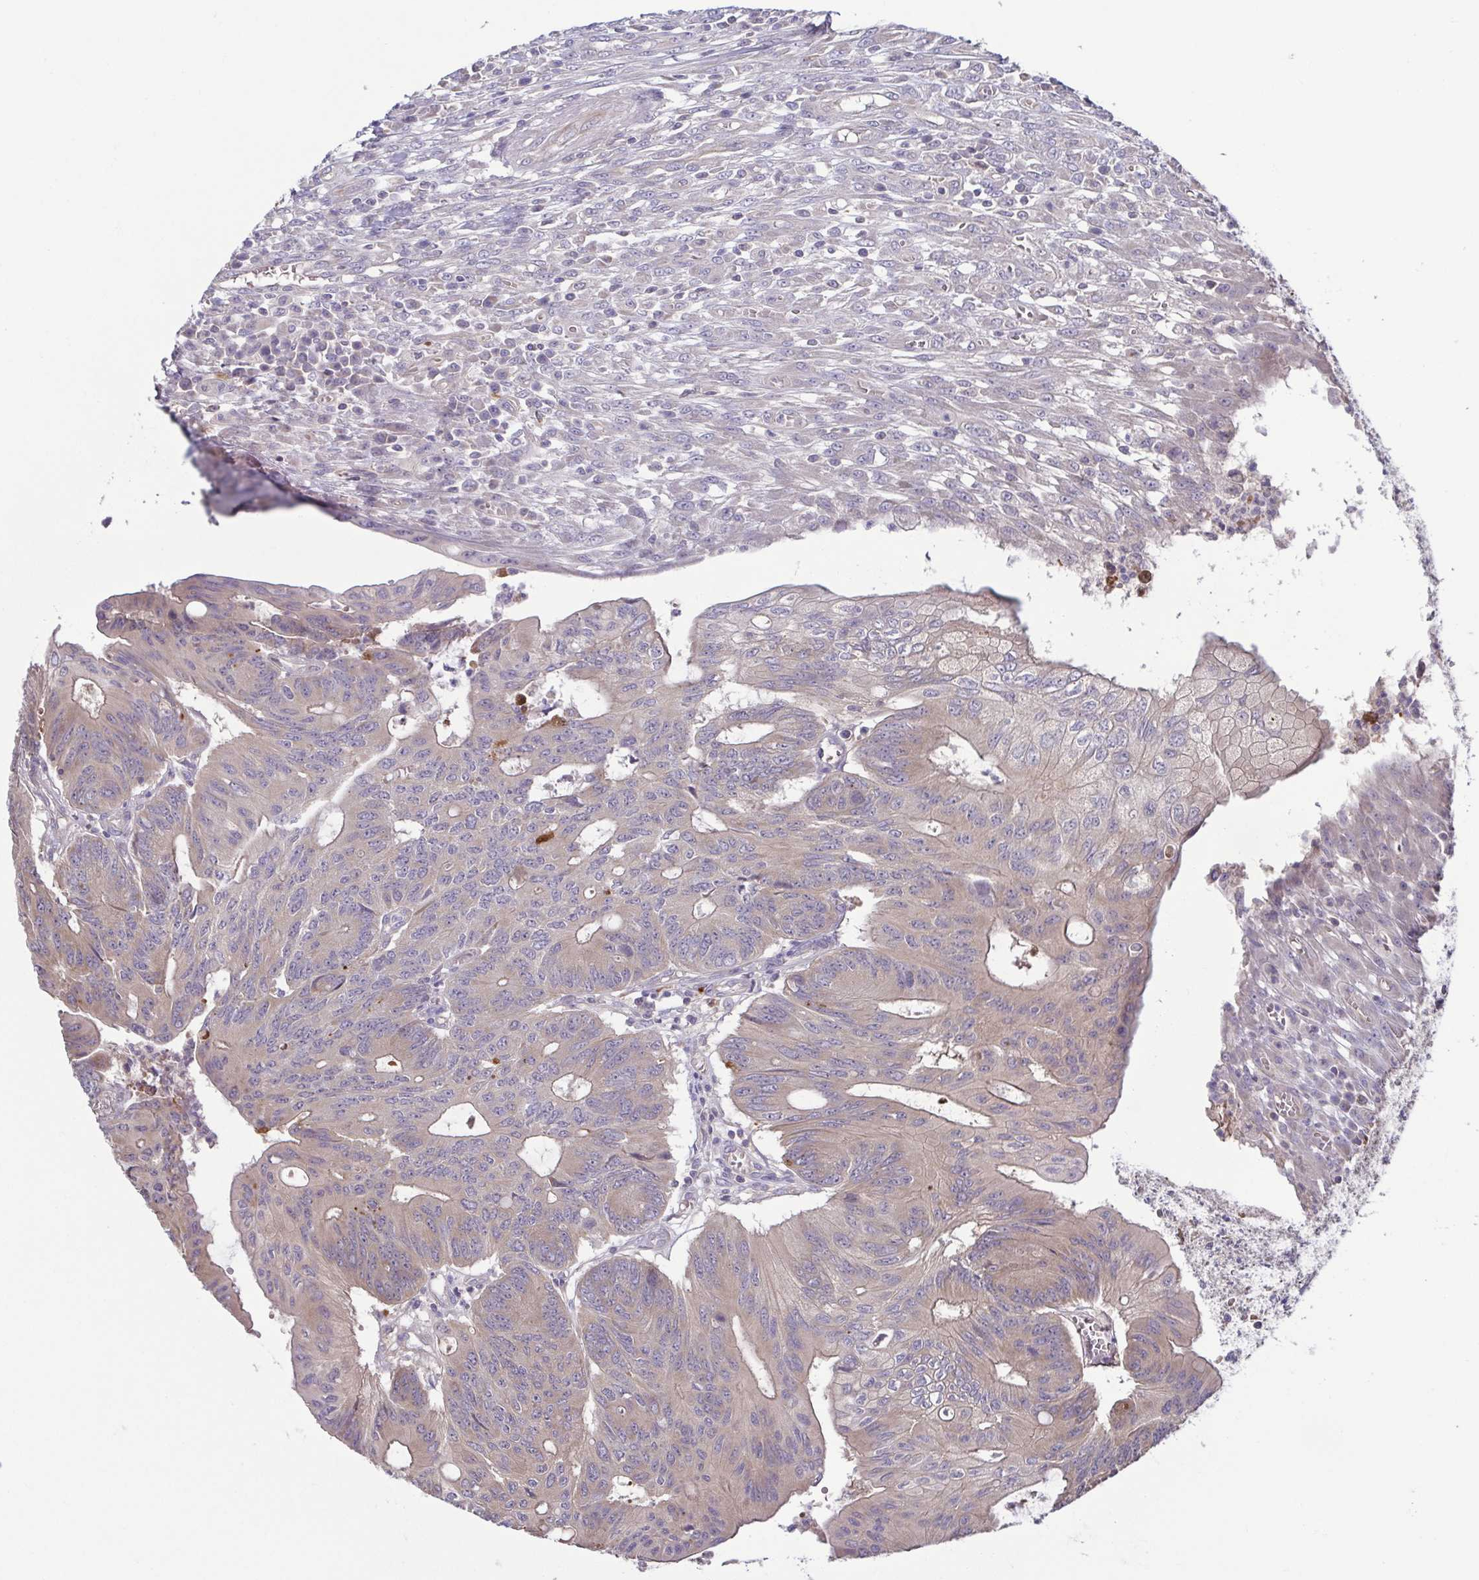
{"staining": {"intensity": "weak", "quantity": ">75%", "location": "cytoplasmic/membranous"}, "tissue": "colorectal cancer", "cell_type": "Tumor cells", "image_type": "cancer", "snomed": [{"axis": "morphology", "description": "Adenocarcinoma, NOS"}, {"axis": "topography", "description": "Colon"}], "caption": "Tumor cells reveal weak cytoplasmic/membranous positivity in about >75% of cells in adenocarcinoma (colorectal).", "gene": "OSBPL7", "patient": {"sex": "male", "age": 65}}